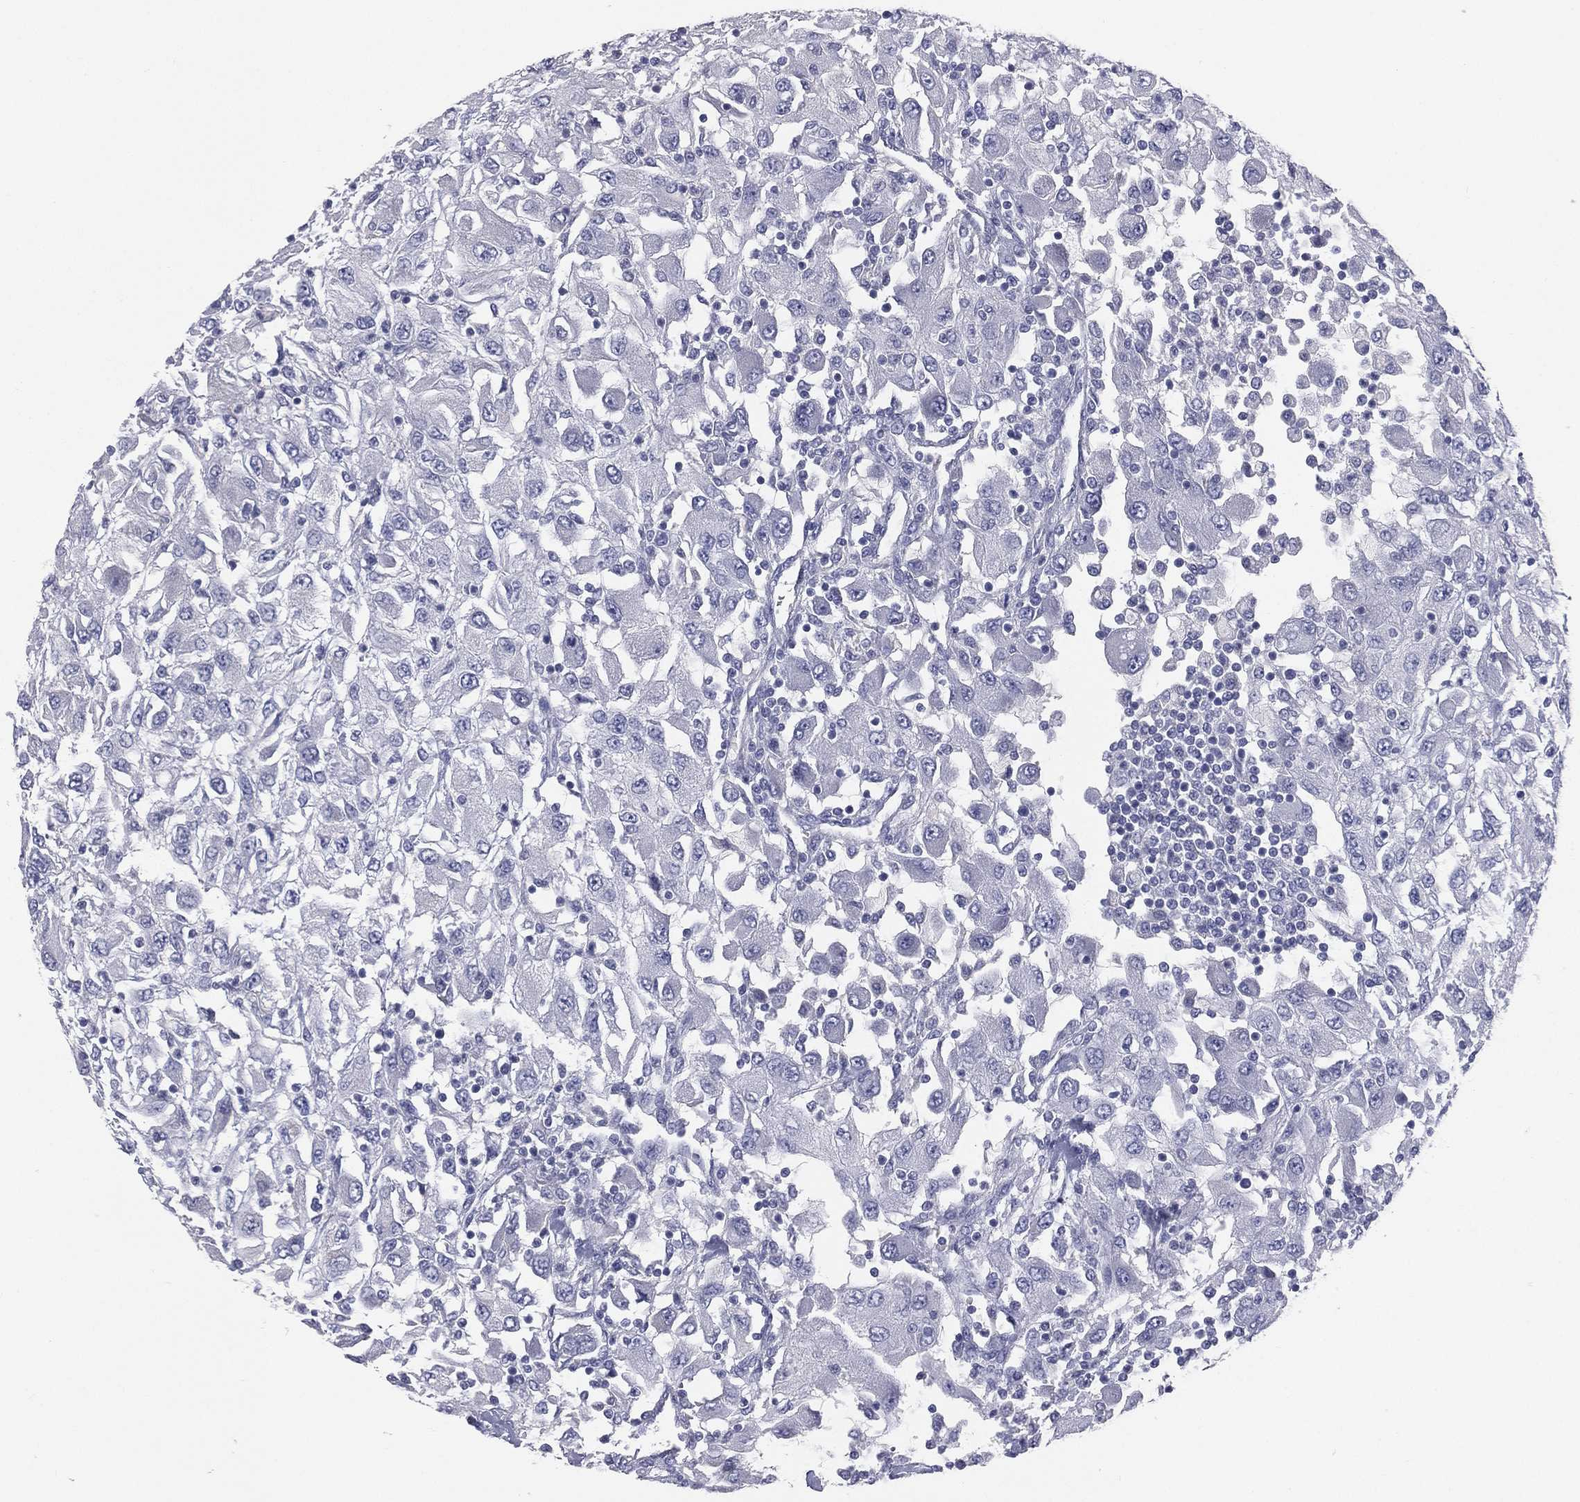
{"staining": {"intensity": "negative", "quantity": "none", "location": "none"}, "tissue": "renal cancer", "cell_type": "Tumor cells", "image_type": "cancer", "snomed": [{"axis": "morphology", "description": "Adenocarcinoma, NOS"}, {"axis": "topography", "description": "Kidney"}], "caption": "Tumor cells are negative for protein expression in human renal cancer.", "gene": "STK31", "patient": {"sex": "female", "age": 67}}